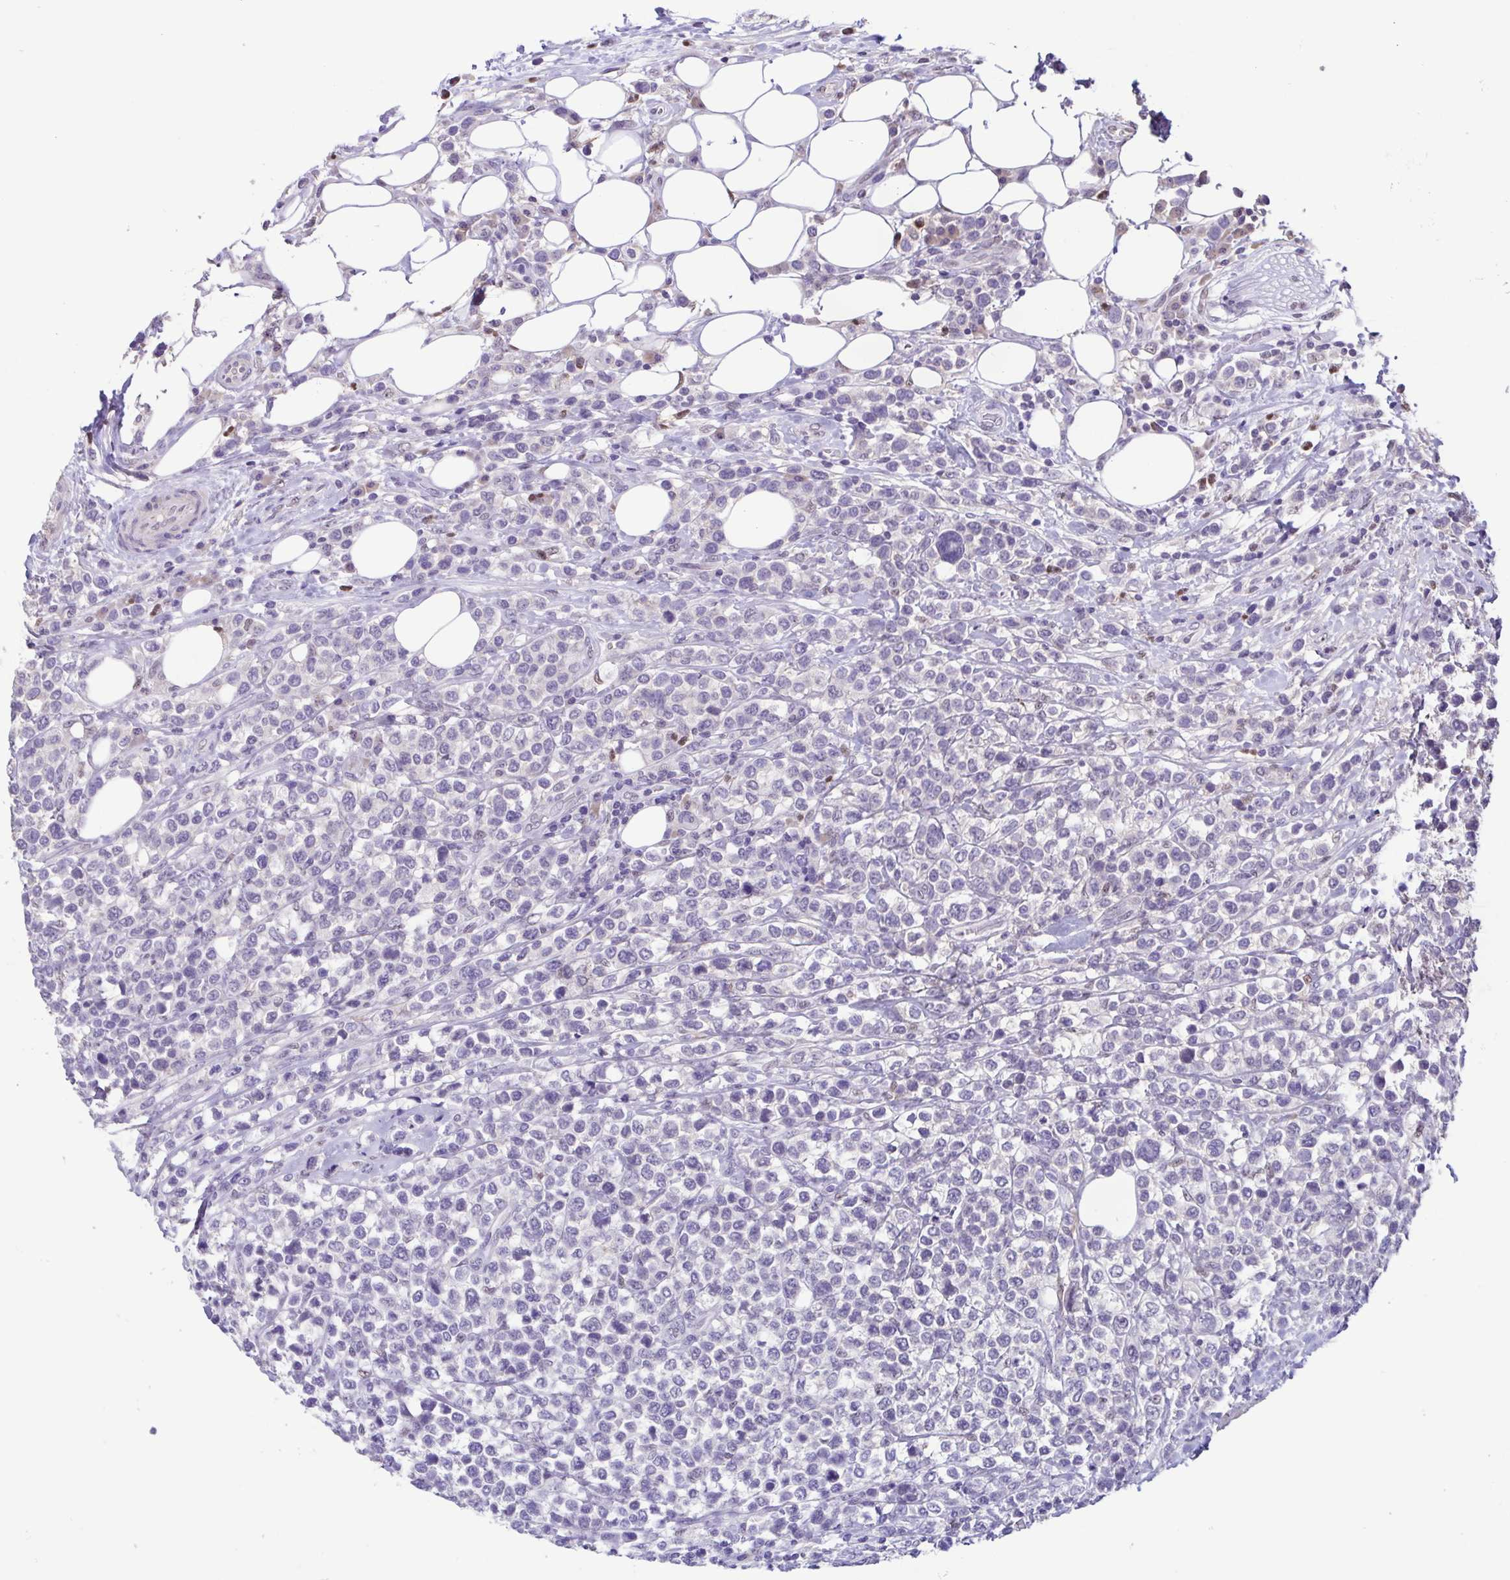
{"staining": {"intensity": "negative", "quantity": "none", "location": "none"}, "tissue": "lymphoma", "cell_type": "Tumor cells", "image_type": "cancer", "snomed": [{"axis": "morphology", "description": "Malignant lymphoma, non-Hodgkin's type, High grade"}, {"axis": "topography", "description": "Soft tissue"}], "caption": "DAB immunohistochemical staining of human malignant lymphoma, non-Hodgkin's type (high-grade) displays no significant staining in tumor cells.", "gene": "ACTRT3", "patient": {"sex": "female", "age": 56}}